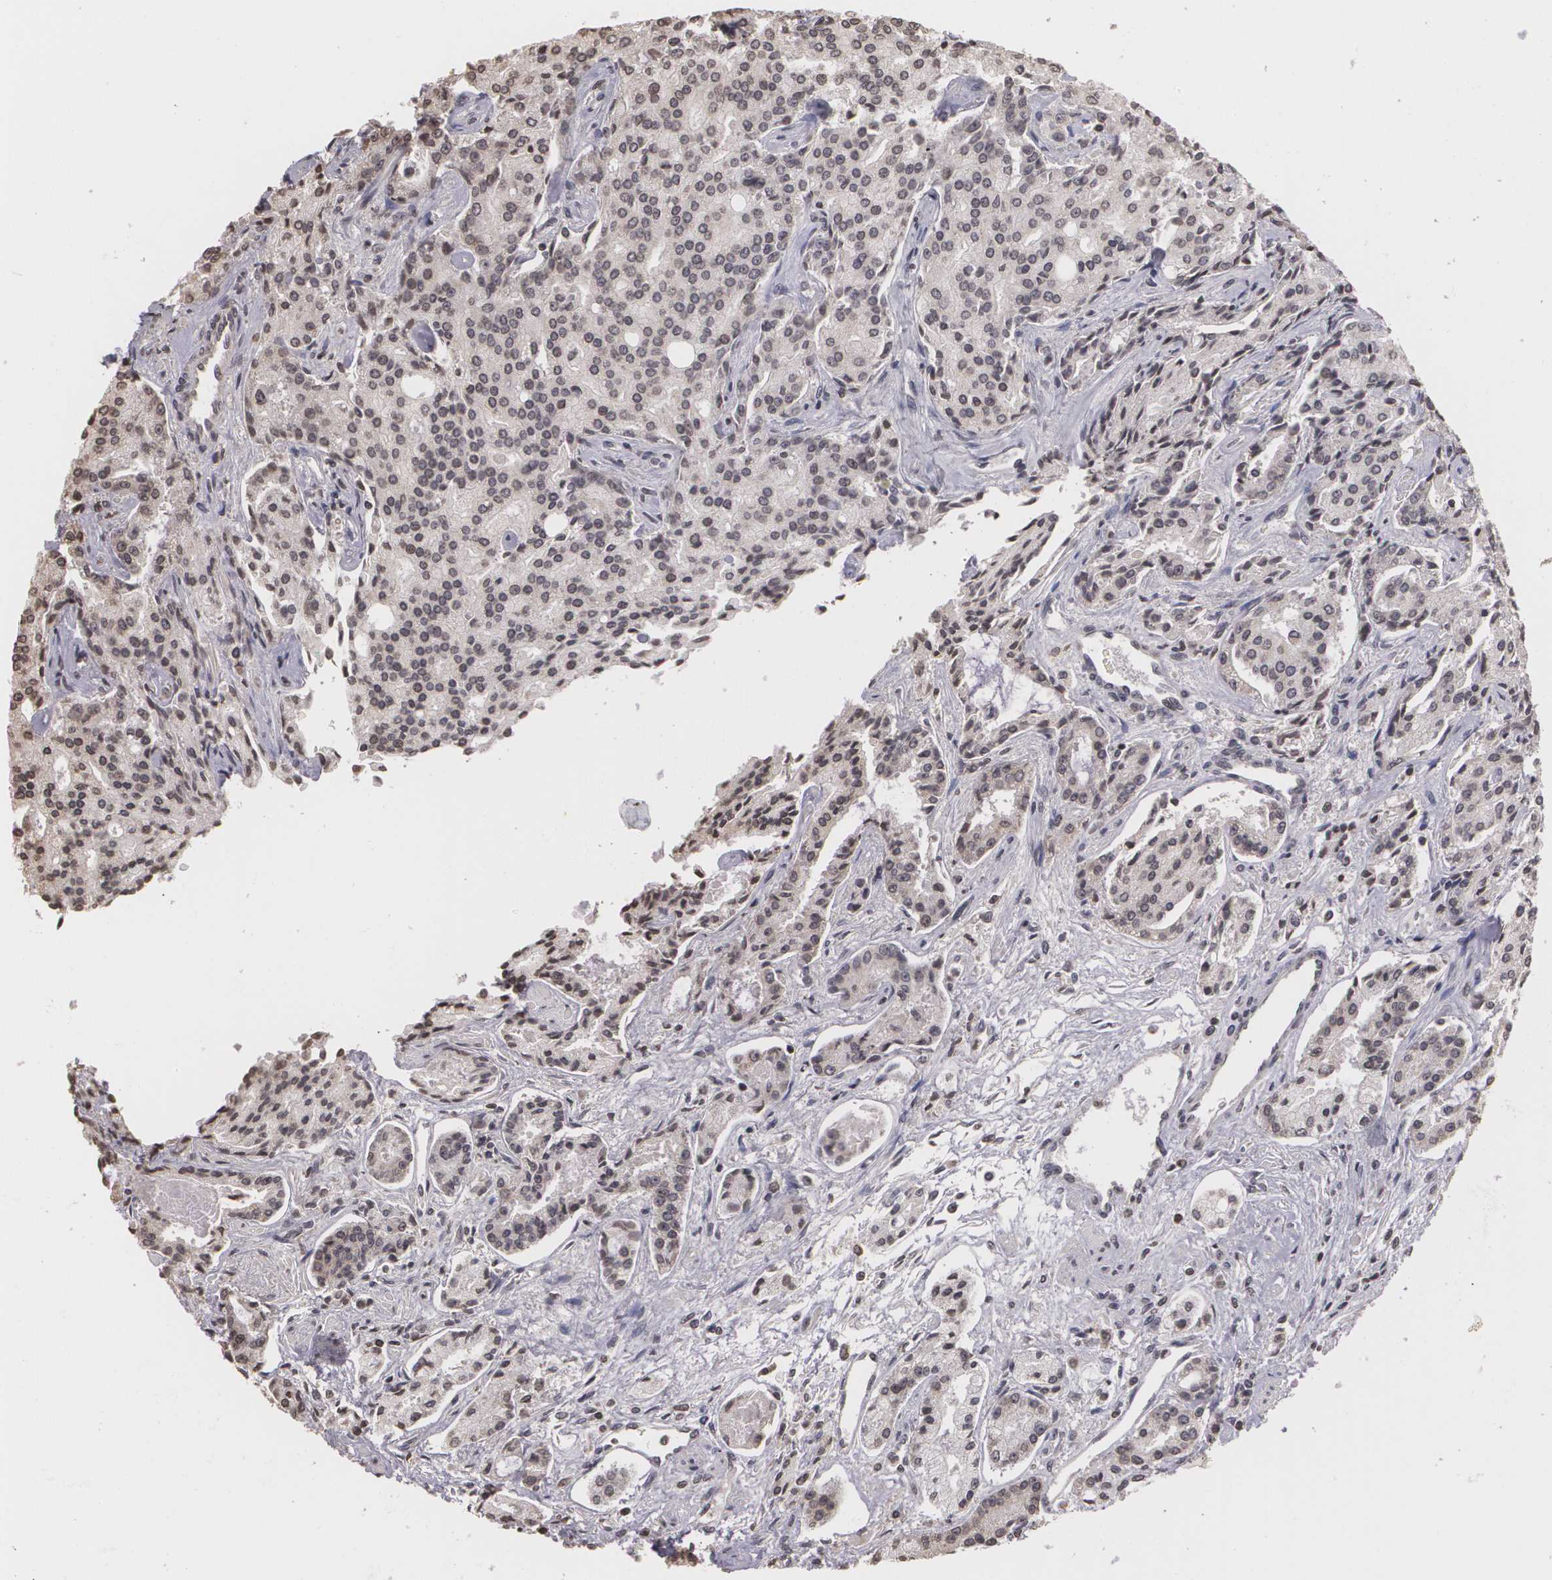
{"staining": {"intensity": "negative", "quantity": "none", "location": "none"}, "tissue": "prostate cancer", "cell_type": "Tumor cells", "image_type": "cancer", "snomed": [{"axis": "morphology", "description": "Adenocarcinoma, Medium grade"}, {"axis": "topography", "description": "Prostate"}], "caption": "Image shows no significant protein positivity in tumor cells of medium-grade adenocarcinoma (prostate).", "gene": "THRB", "patient": {"sex": "male", "age": 72}}